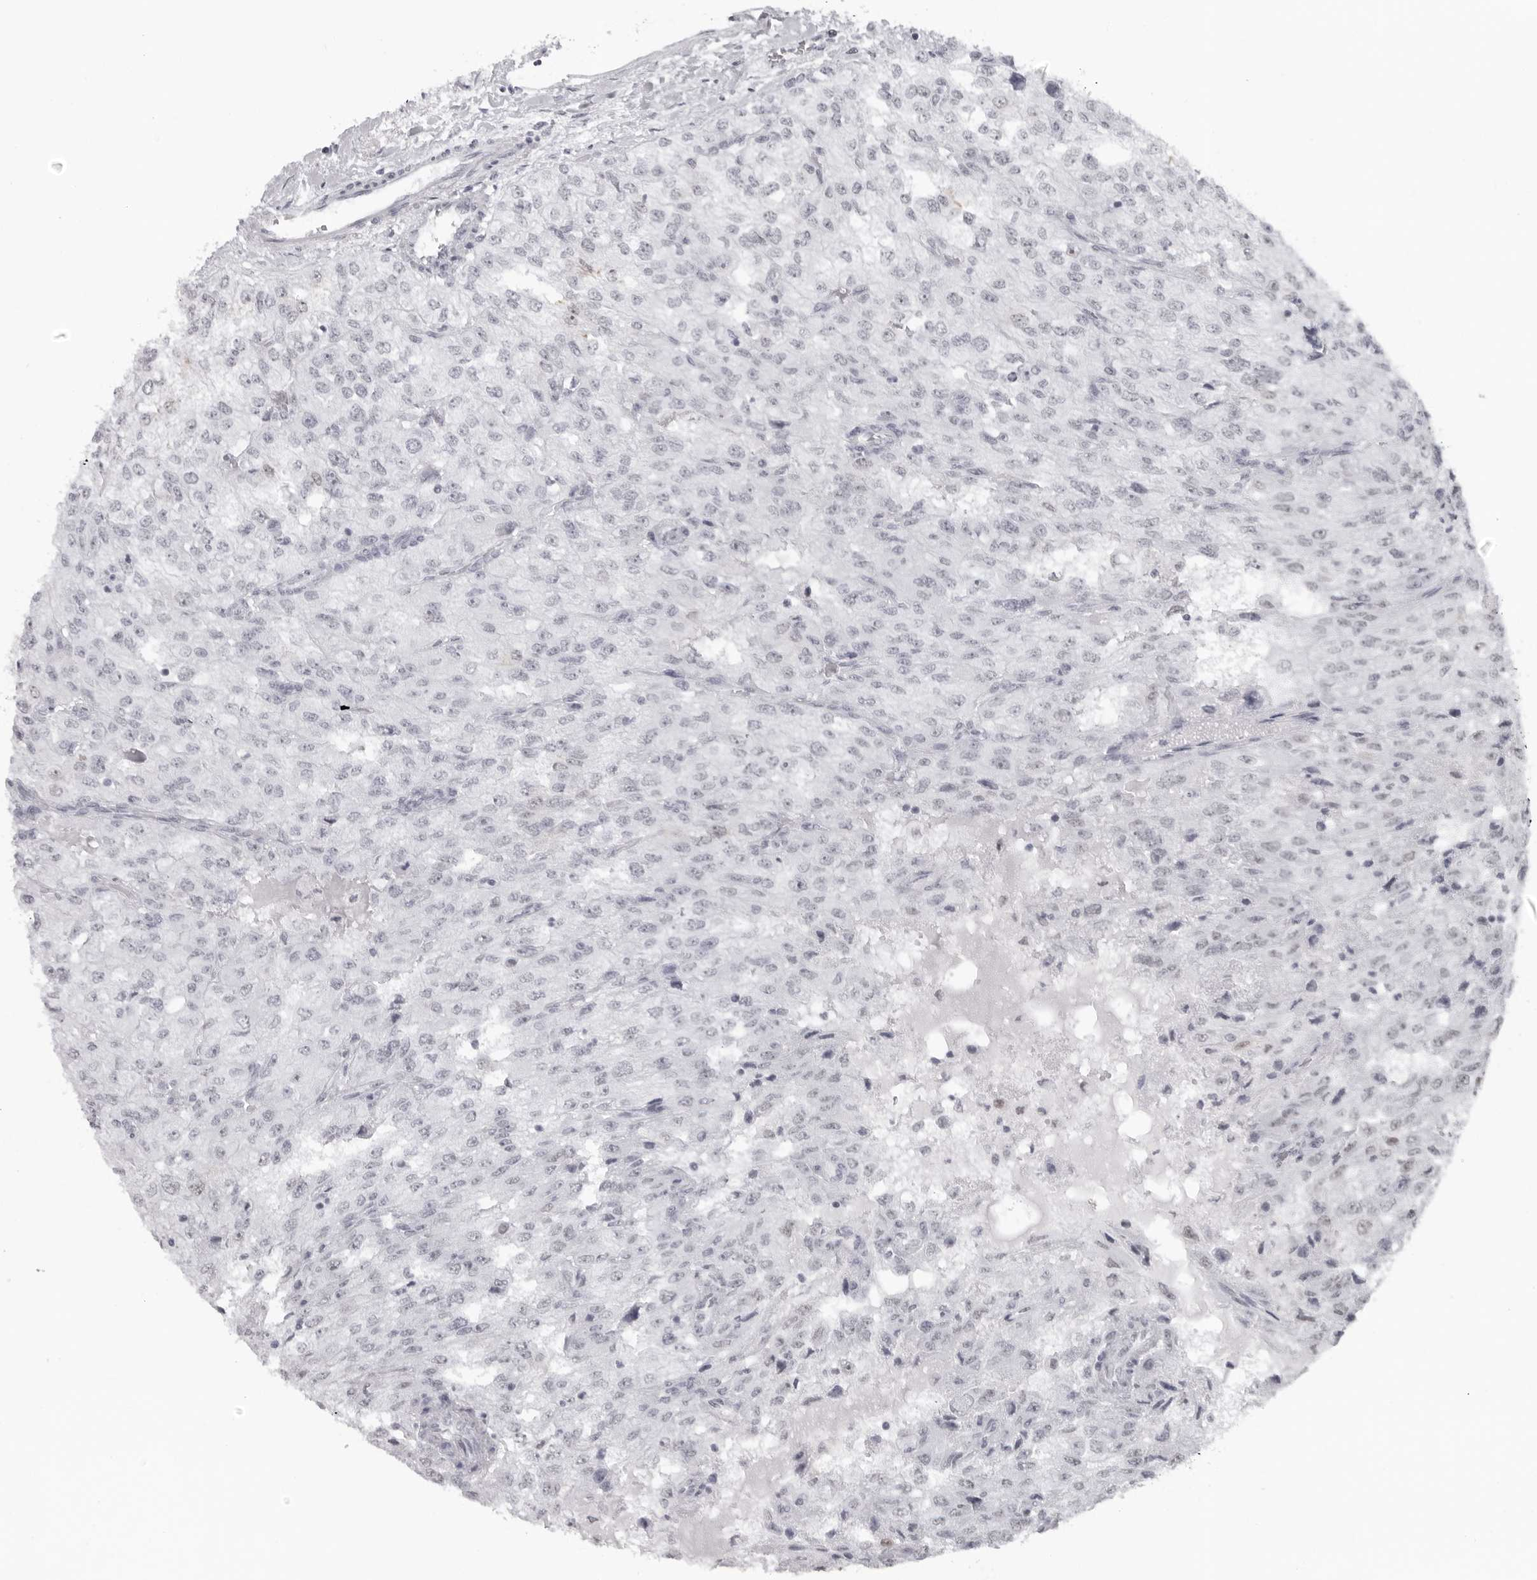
{"staining": {"intensity": "negative", "quantity": "none", "location": "none"}, "tissue": "renal cancer", "cell_type": "Tumor cells", "image_type": "cancer", "snomed": [{"axis": "morphology", "description": "Adenocarcinoma, NOS"}, {"axis": "topography", "description": "Kidney"}], "caption": "Adenocarcinoma (renal) stained for a protein using immunohistochemistry (IHC) demonstrates no positivity tumor cells.", "gene": "ESPN", "patient": {"sex": "female", "age": 54}}